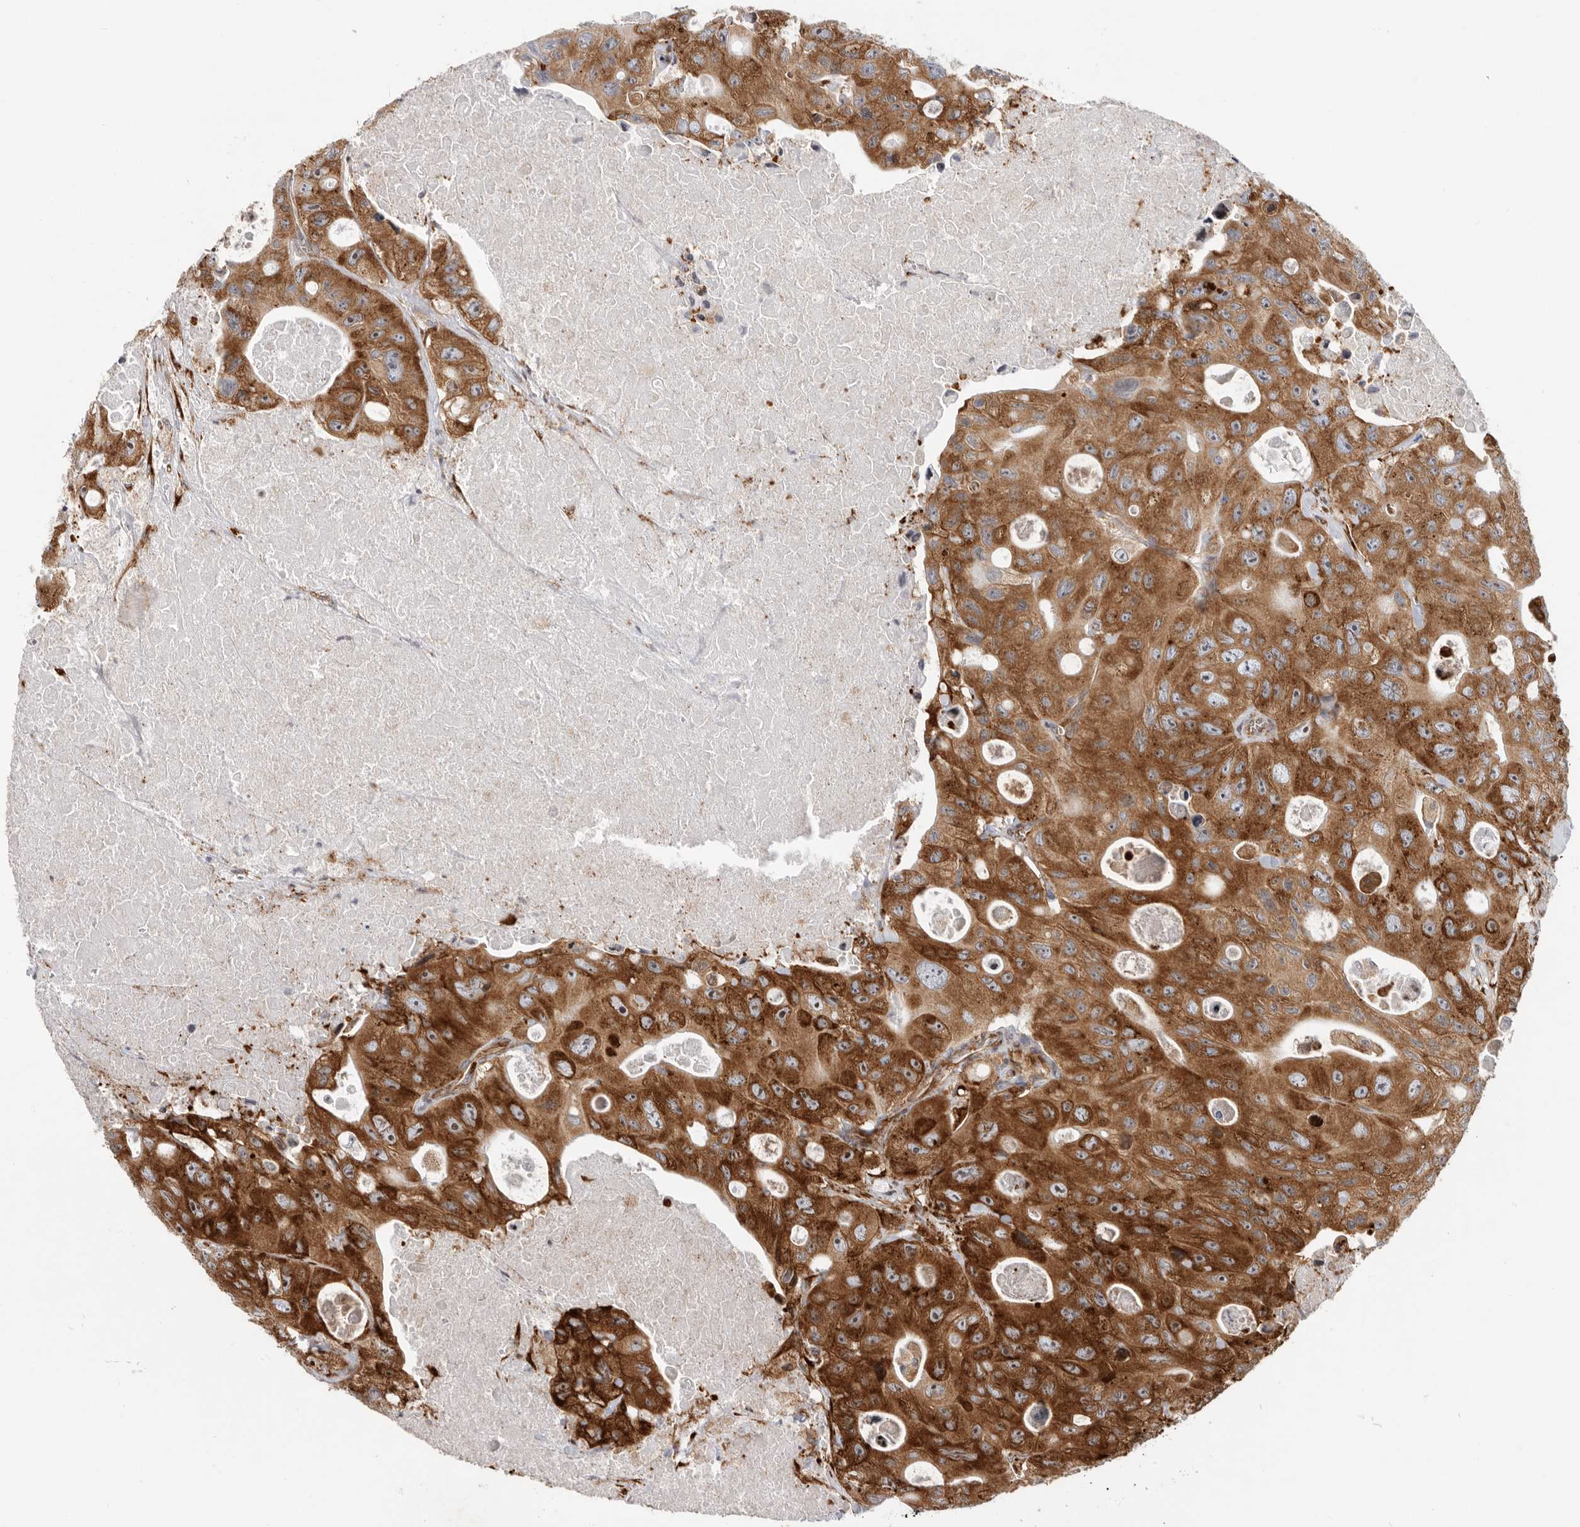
{"staining": {"intensity": "strong", "quantity": ">75%", "location": "cytoplasmic/membranous"}, "tissue": "colorectal cancer", "cell_type": "Tumor cells", "image_type": "cancer", "snomed": [{"axis": "morphology", "description": "Adenocarcinoma, NOS"}, {"axis": "topography", "description": "Colon"}], "caption": "Immunohistochemical staining of colorectal adenocarcinoma reveals strong cytoplasmic/membranous protein expression in approximately >75% of tumor cells.", "gene": "FZD3", "patient": {"sex": "female", "age": 46}}